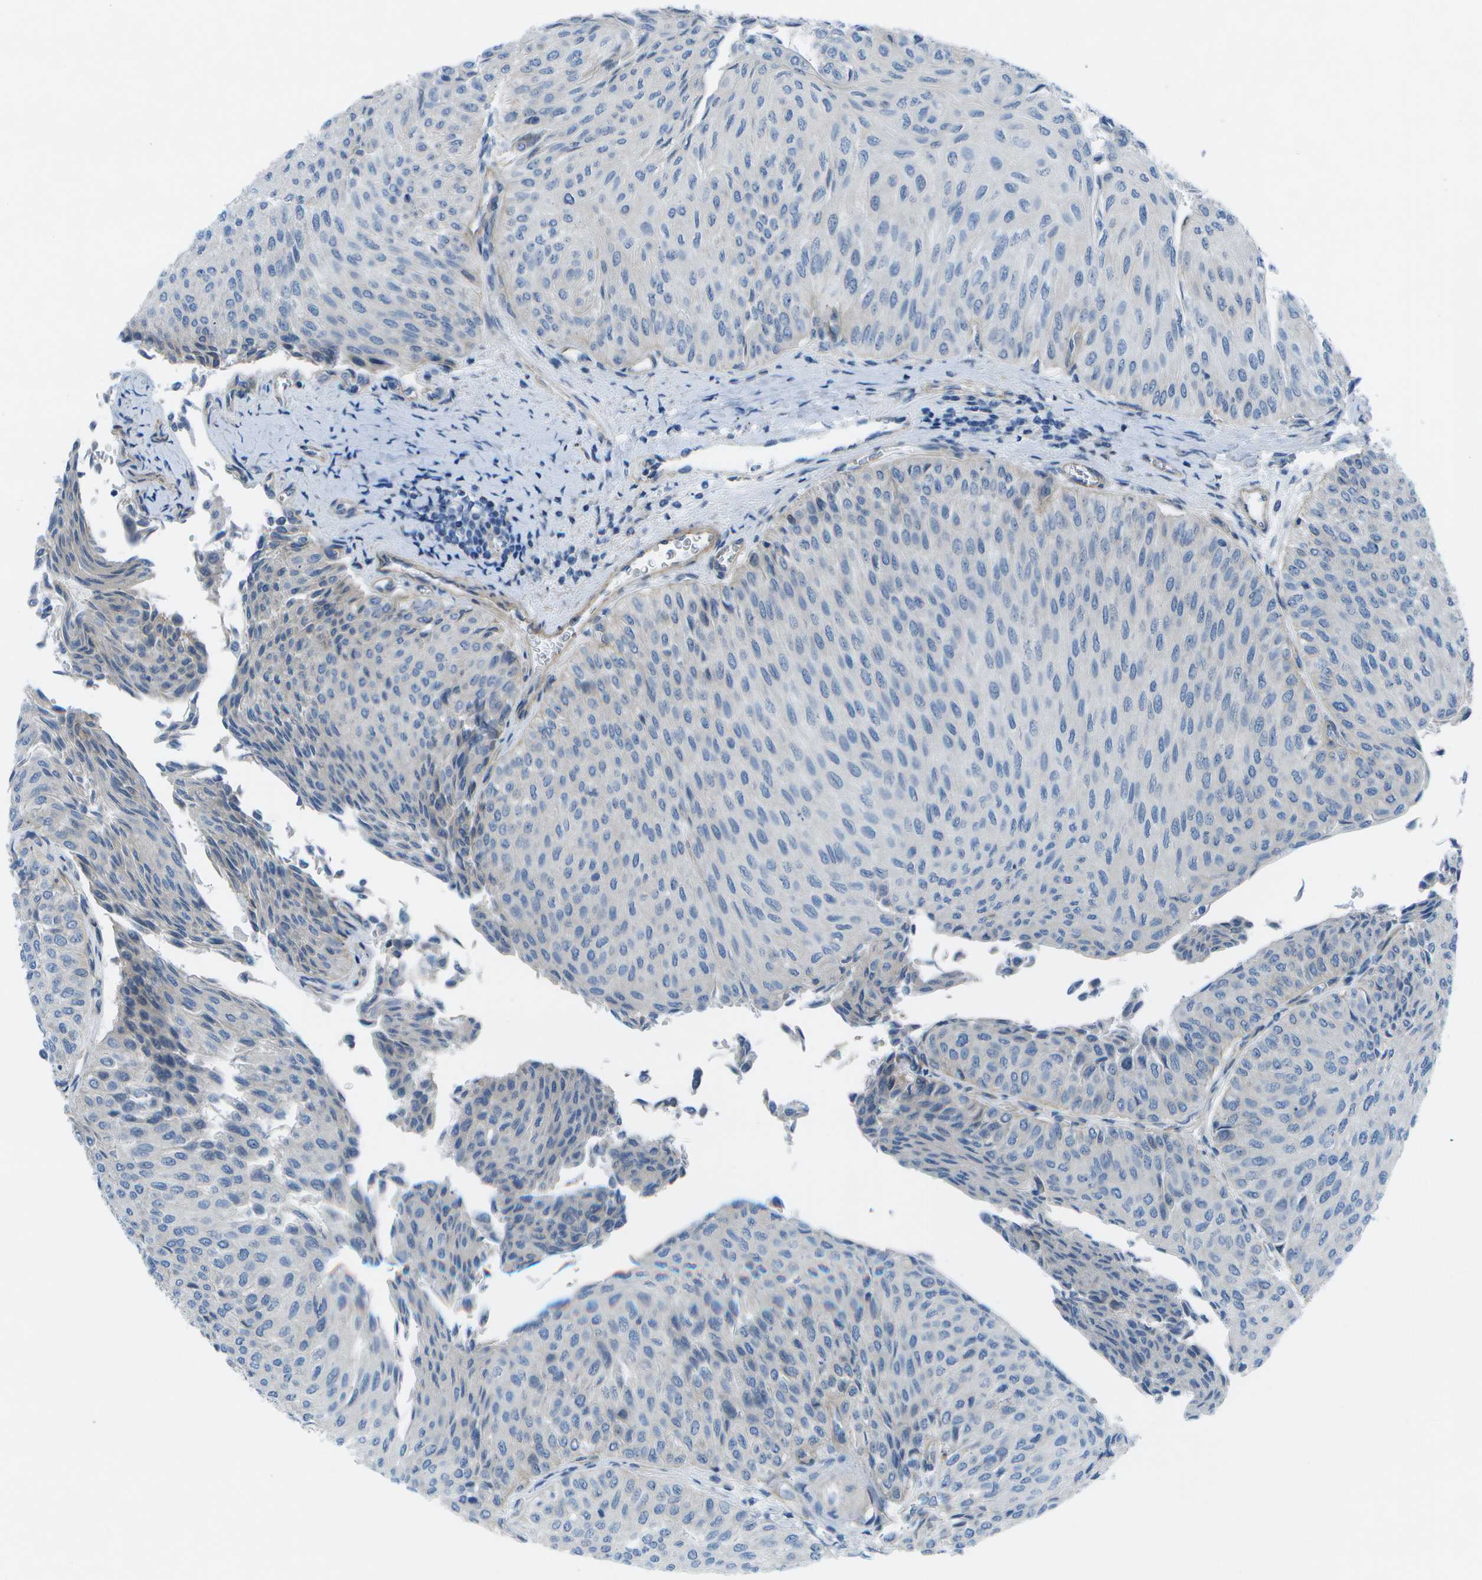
{"staining": {"intensity": "negative", "quantity": "none", "location": "none"}, "tissue": "urothelial cancer", "cell_type": "Tumor cells", "image_type": "cancer", "snomed": [{"axis": "morphology", "description": "Urothelial carcinoma, Low grade"}, {"axis": "topography", "description": "Urinary bladder"}], "caption": "IHC micrograph of urothelial carcinoma (low-grade) stained for a protein (brown), which demonstrates no expression in tumor cells. The staining is performed using DAB (3,3'-diaminobenzidine) brown chromogen with nuclei counter-stained in using hematoxylin.", "gene": "SORBS3", "patient": {"sex": "male", "age": 78}}